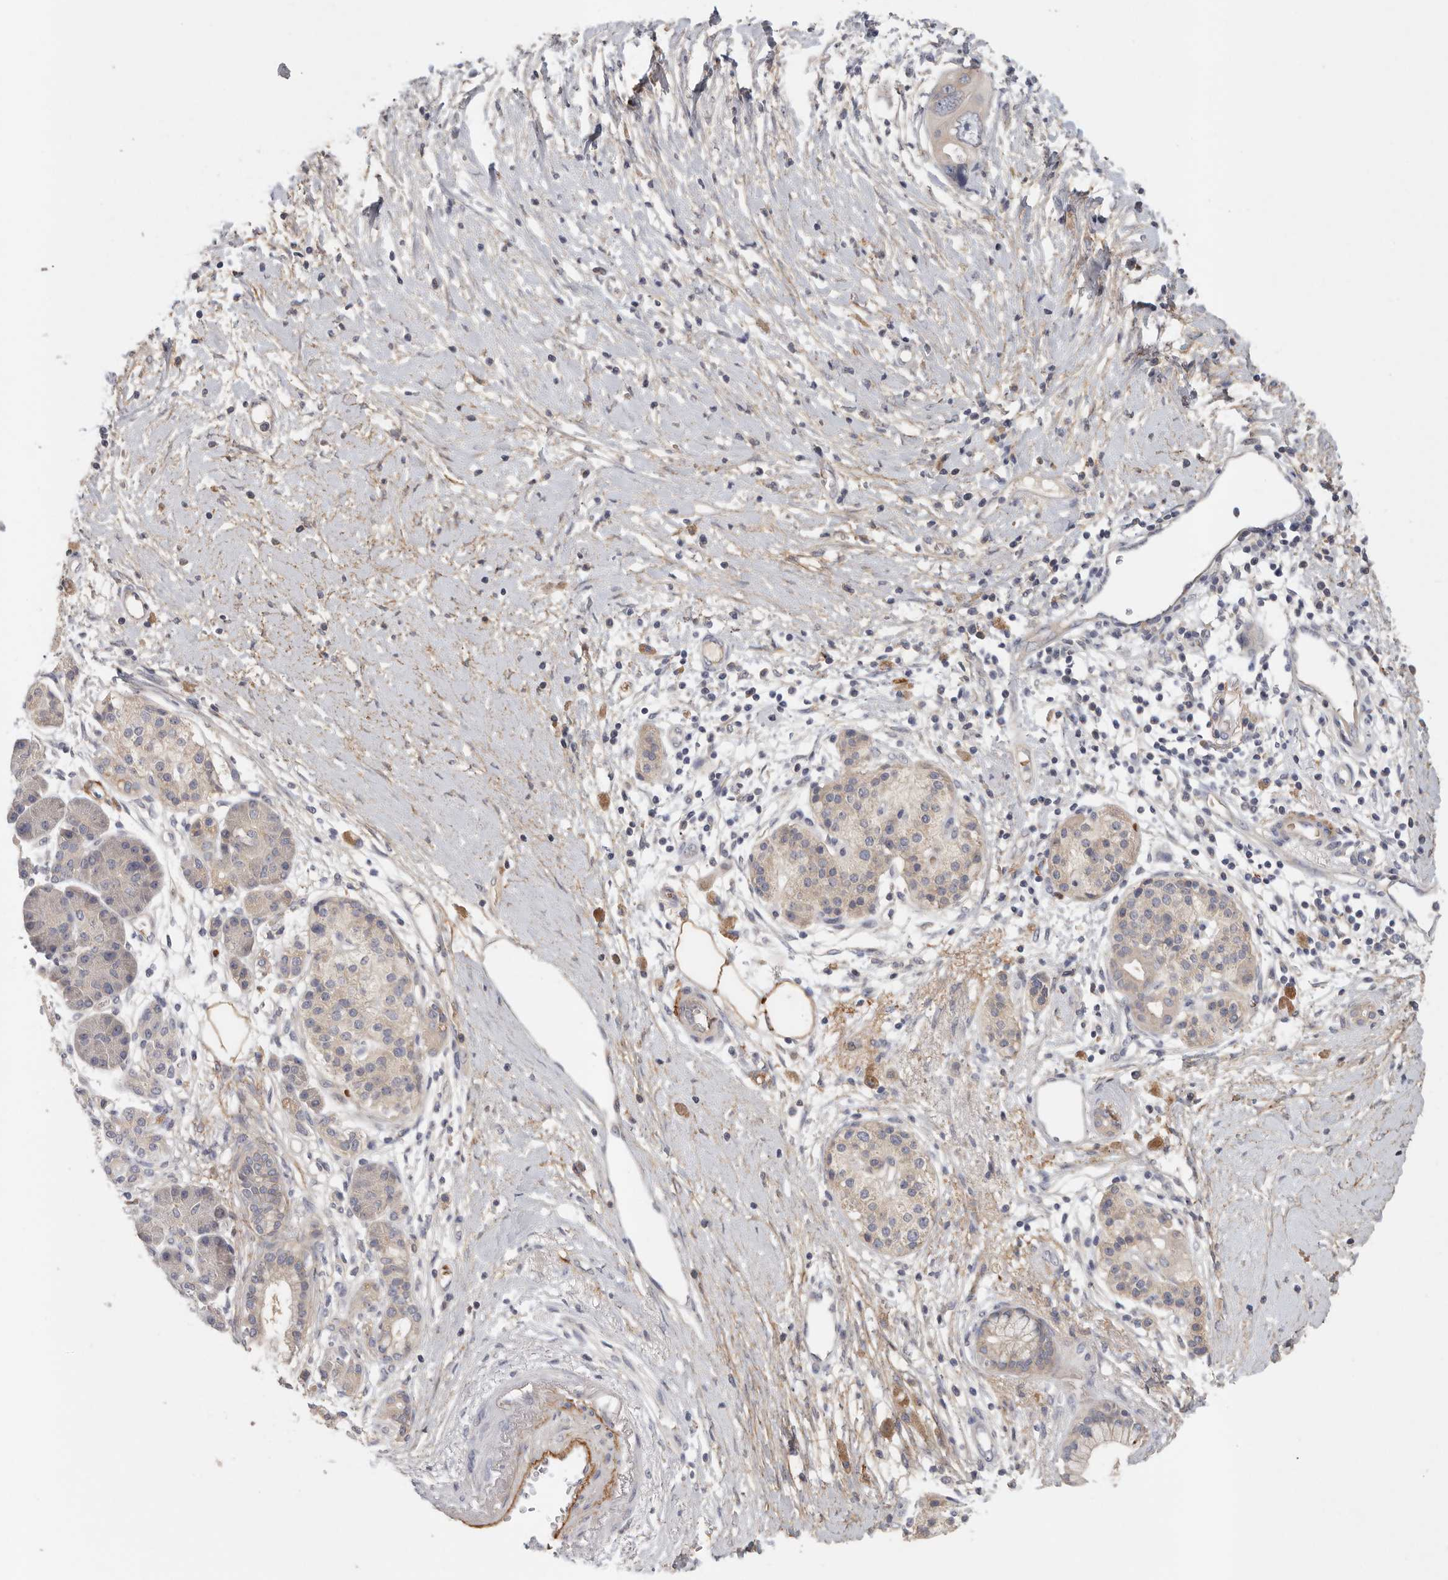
{"staining": {"intensity": "negative", "quantity": "none", "location": "none"}, "tissue": "pancreatic cancer", "cell_type": "Tumor cells", "image_type": "cancer", "snomed": [{"axis": "morphology", "description": "Adenocarcinoma, NOS"}, {"axis": "topography", "description": "Pancreas"}], "caption": "Human adenocarcinoma (pancreatic) stained for a protein using immunohistochemistry shows no staining in tumor cells.", "gene": "CFAP298", "patient": {"sex": "male", "age": 66}}